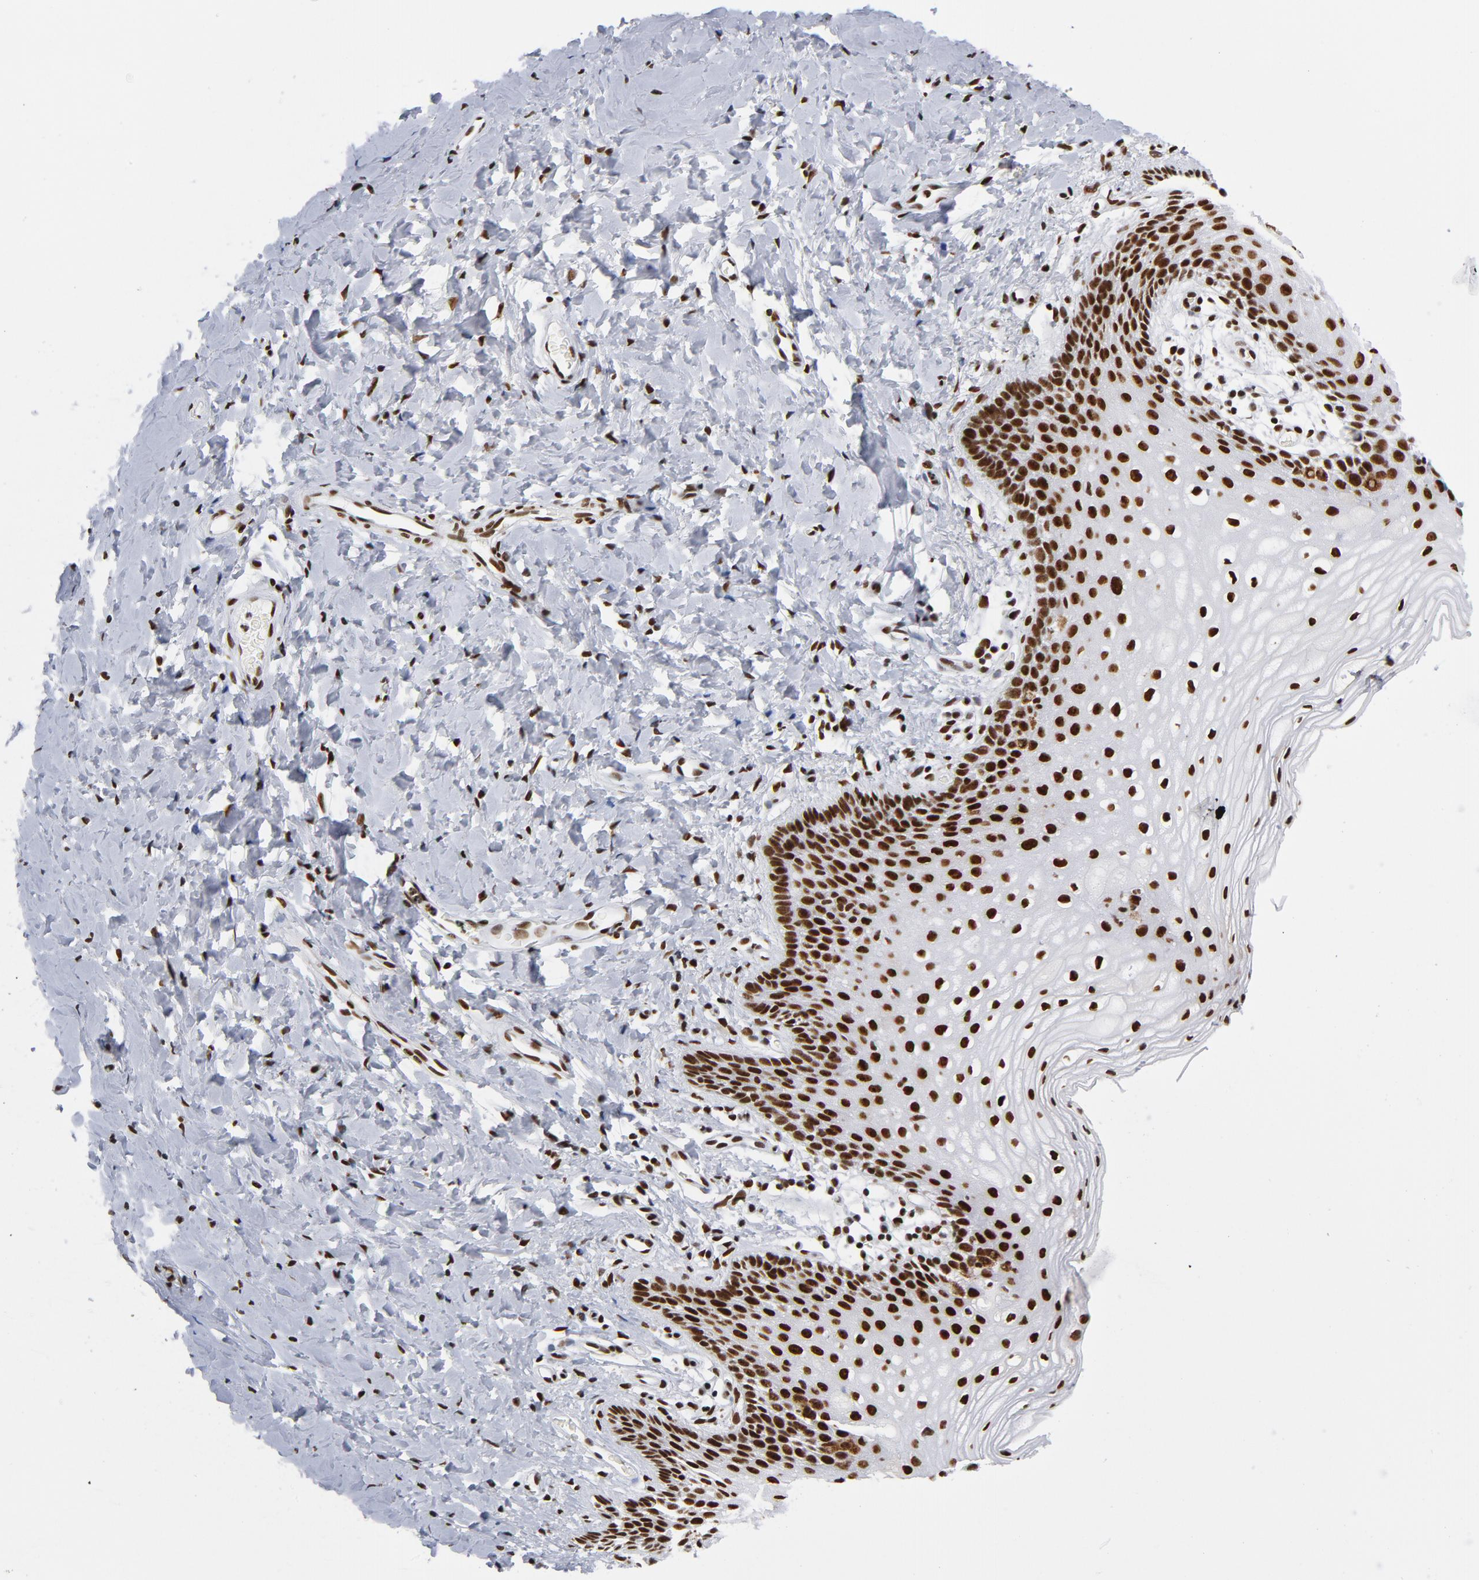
{"staining": {"intensity": "strong", "quantity": ">75%", "location": "nuclear"}, "tissue": "vagina", "cell_type": "Squamous epithelial cells", "image_type": "normal", "snomed": [{"axis": "morphology", "description": "Normal tissue, NOS"}, {"axis": "topography", "description": "Vagina"}], "caption": "Immunohistochemical staining of unremarkable vagina reveals strong nuclear protein staining in approximately >75% of squamous epithelial cells. Using DAB (brown) and hematoxylin (blue) stains, captured at high magnification using brightfield microscopy.", "gene": "TOP2B", "patient": {"sex": "female", "age": 55}}